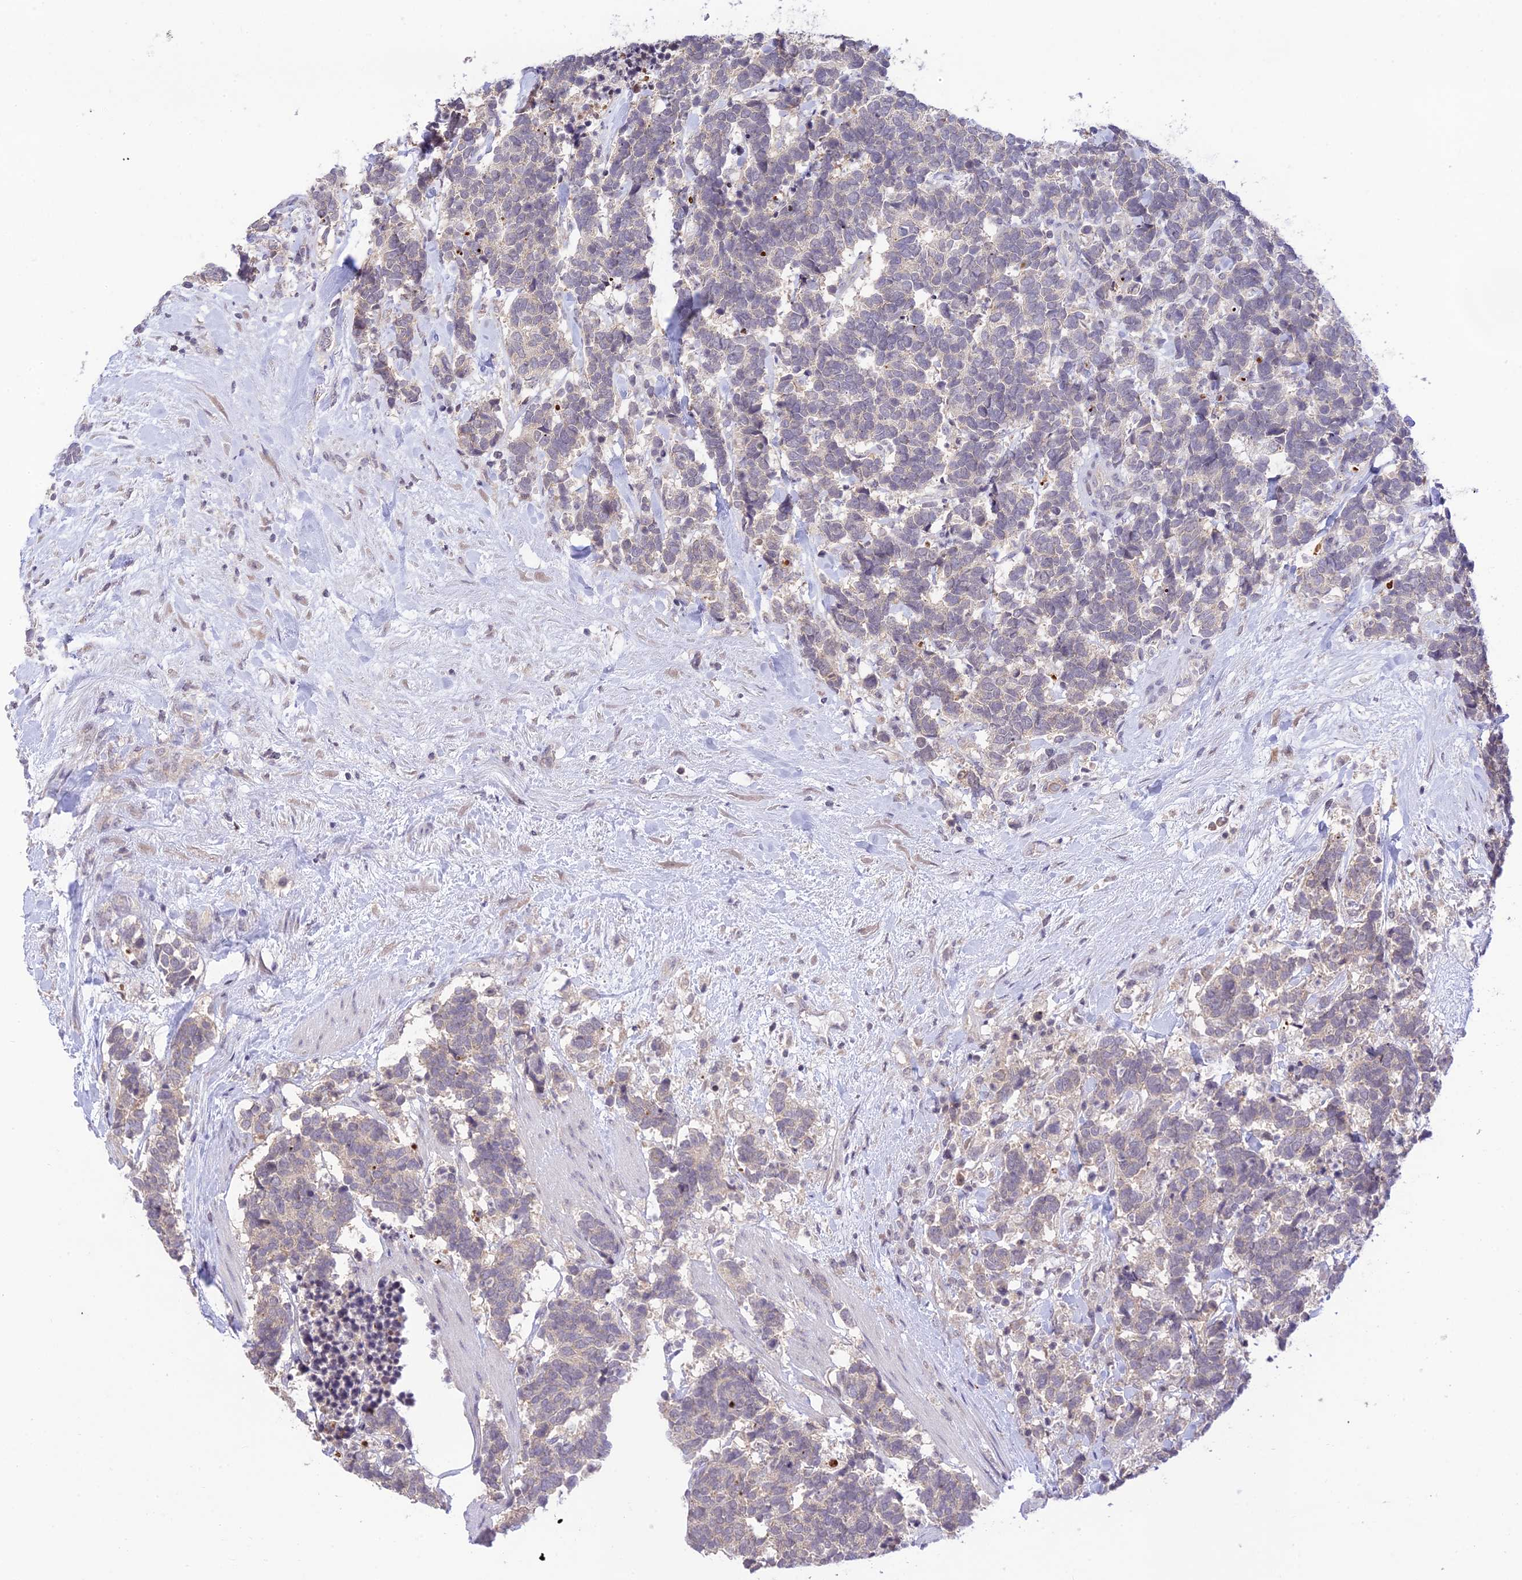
{"staining": {"intensity": "negative", "quantity": "none", "location": "none"}, "tissue": "carcinoid", "cell_type": "Tumor cells", "image_type": "cancer", "snomed": [{"axis": "morphology", "description": "Carcinoma, NOS"}, {"axis": "morphology", "description": "Carcinoid, malignant, NOS"}, {"axis": "topography", "description": "Prostate"}], "caption": "Immunohistochemistry image of carcinoma stained for a protein (brown), which exhibits no expression in tumor cells. Brightfield microscopy of immunohistochemistry stained with DAB (brown) and hematoxylin (blue), captured at high magnification.", "gene": "TEKT1", "patient": {"sex": "male", "age": 57}}